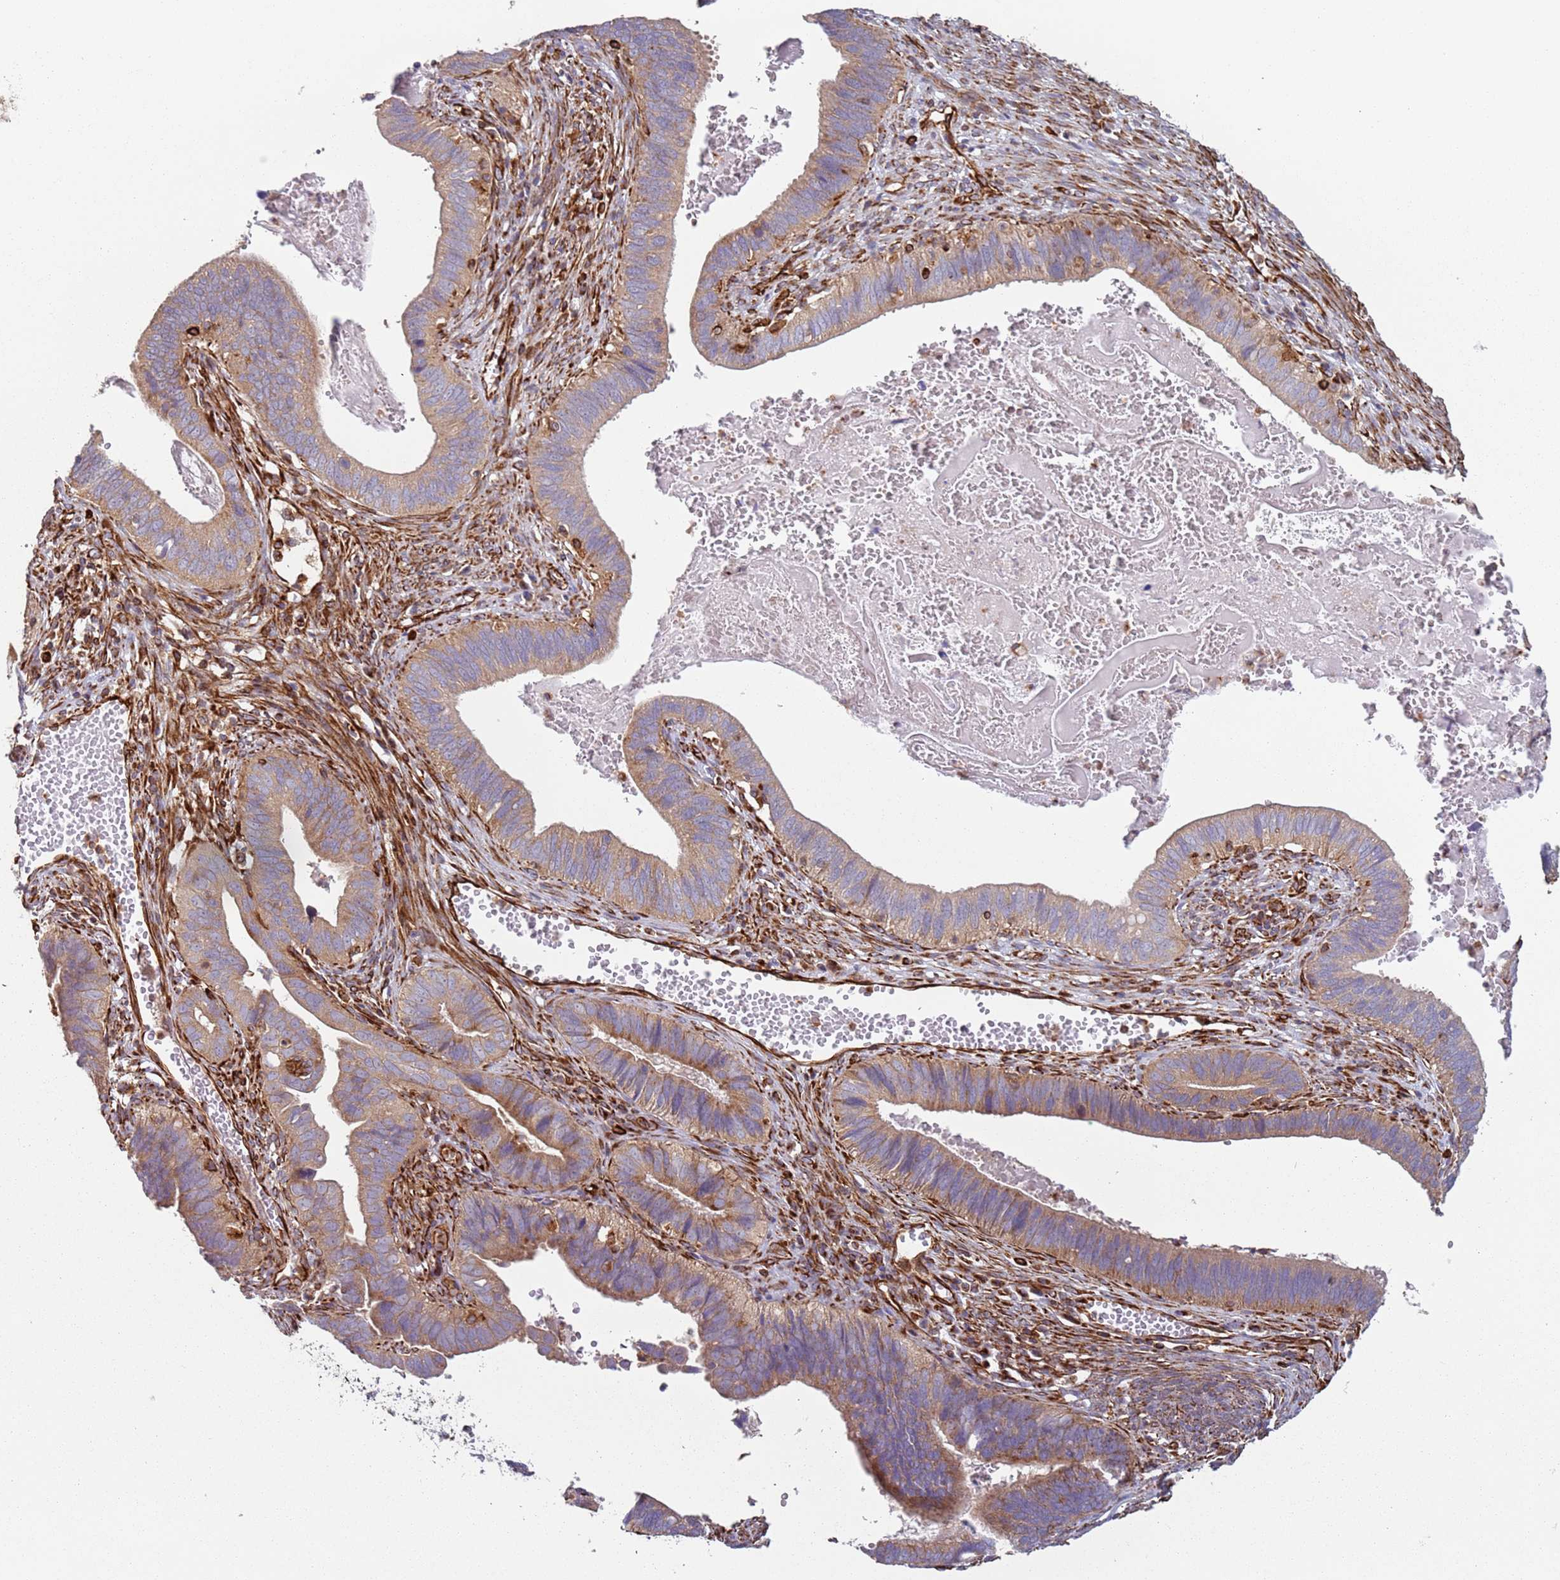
{"staining": {"intensity": "moderate", "quantity": ">75%", "location": "cytoplasmic/membranous"}, "tissue": "cervical cancer", "cell_type": "Tumor cells", "image_type": "cancer", "snomed": [{"axis": "morphology", "description": "Adenocarcinoma, NOS"}, {"axis": "topography", "description": "Cervix"}], "caption": "Cervical cancer tissue reveals moderate cytoplasmic/membranous expression in about >75% of tumor cells The protein is stained brown, and the nuclei are stained in blue (DAB (3,3'-diaminobenzidine) IHC with brightfield microscopy, high magnification).", "gene": "SNAPIN", "patient": {"sex": "female", "age": 42}}